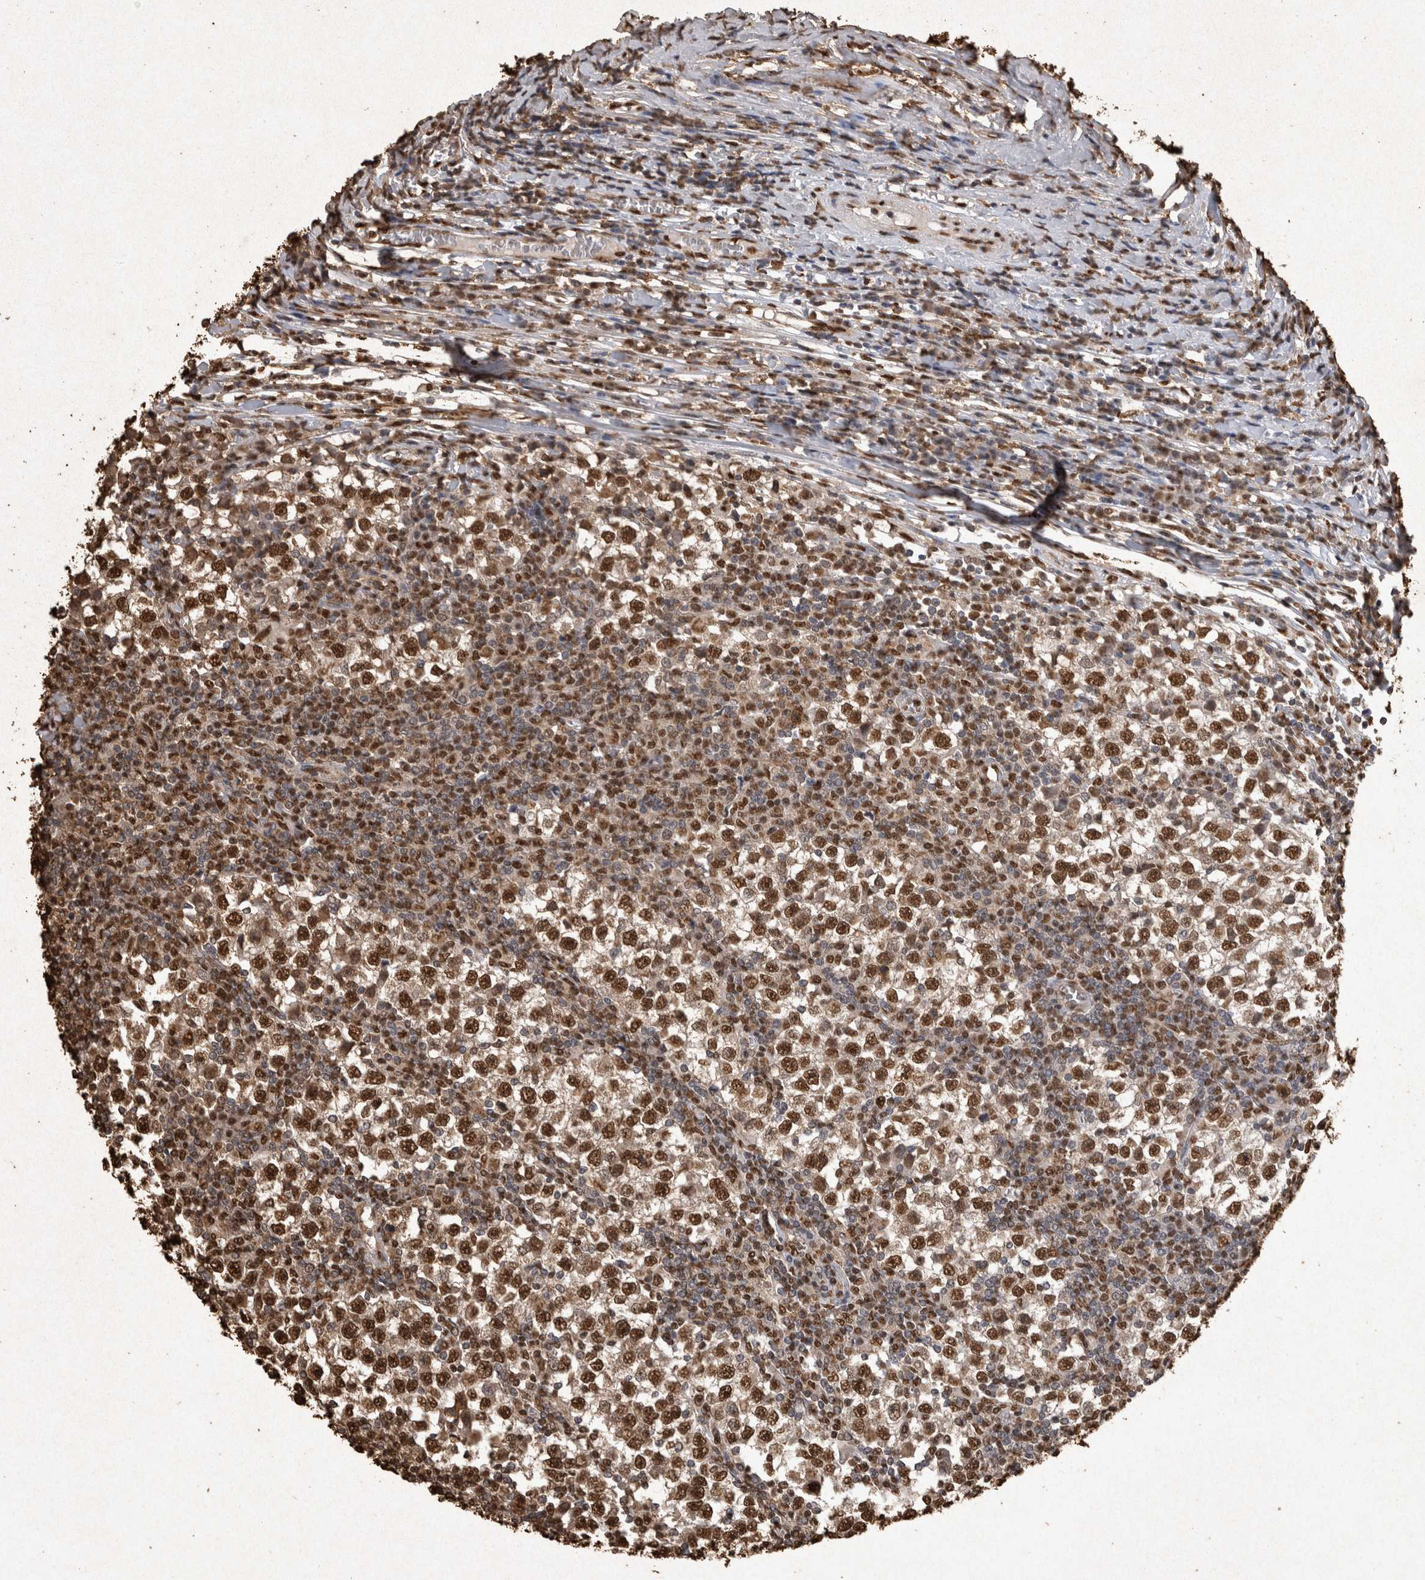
{"staining": {"intensity": "strong", "quantity": ">75%", "location": "nuclear"}, "tissue": "testis cancer", "cell_type": "Tumor cells", "image_type": "cancer", "snomed": [{"axis": "morphology", "description": "Seminoma, NOS"}, {"axis": "topography", "description": "Testis"}], "caption": "There is high levels of strong nuclear expression in tumor cells of testis seminoma, as demonstrated by immunohistochemical staining (brown color).", "gene": "OAS2", "patient": {"sex": "male", "age": 65}}